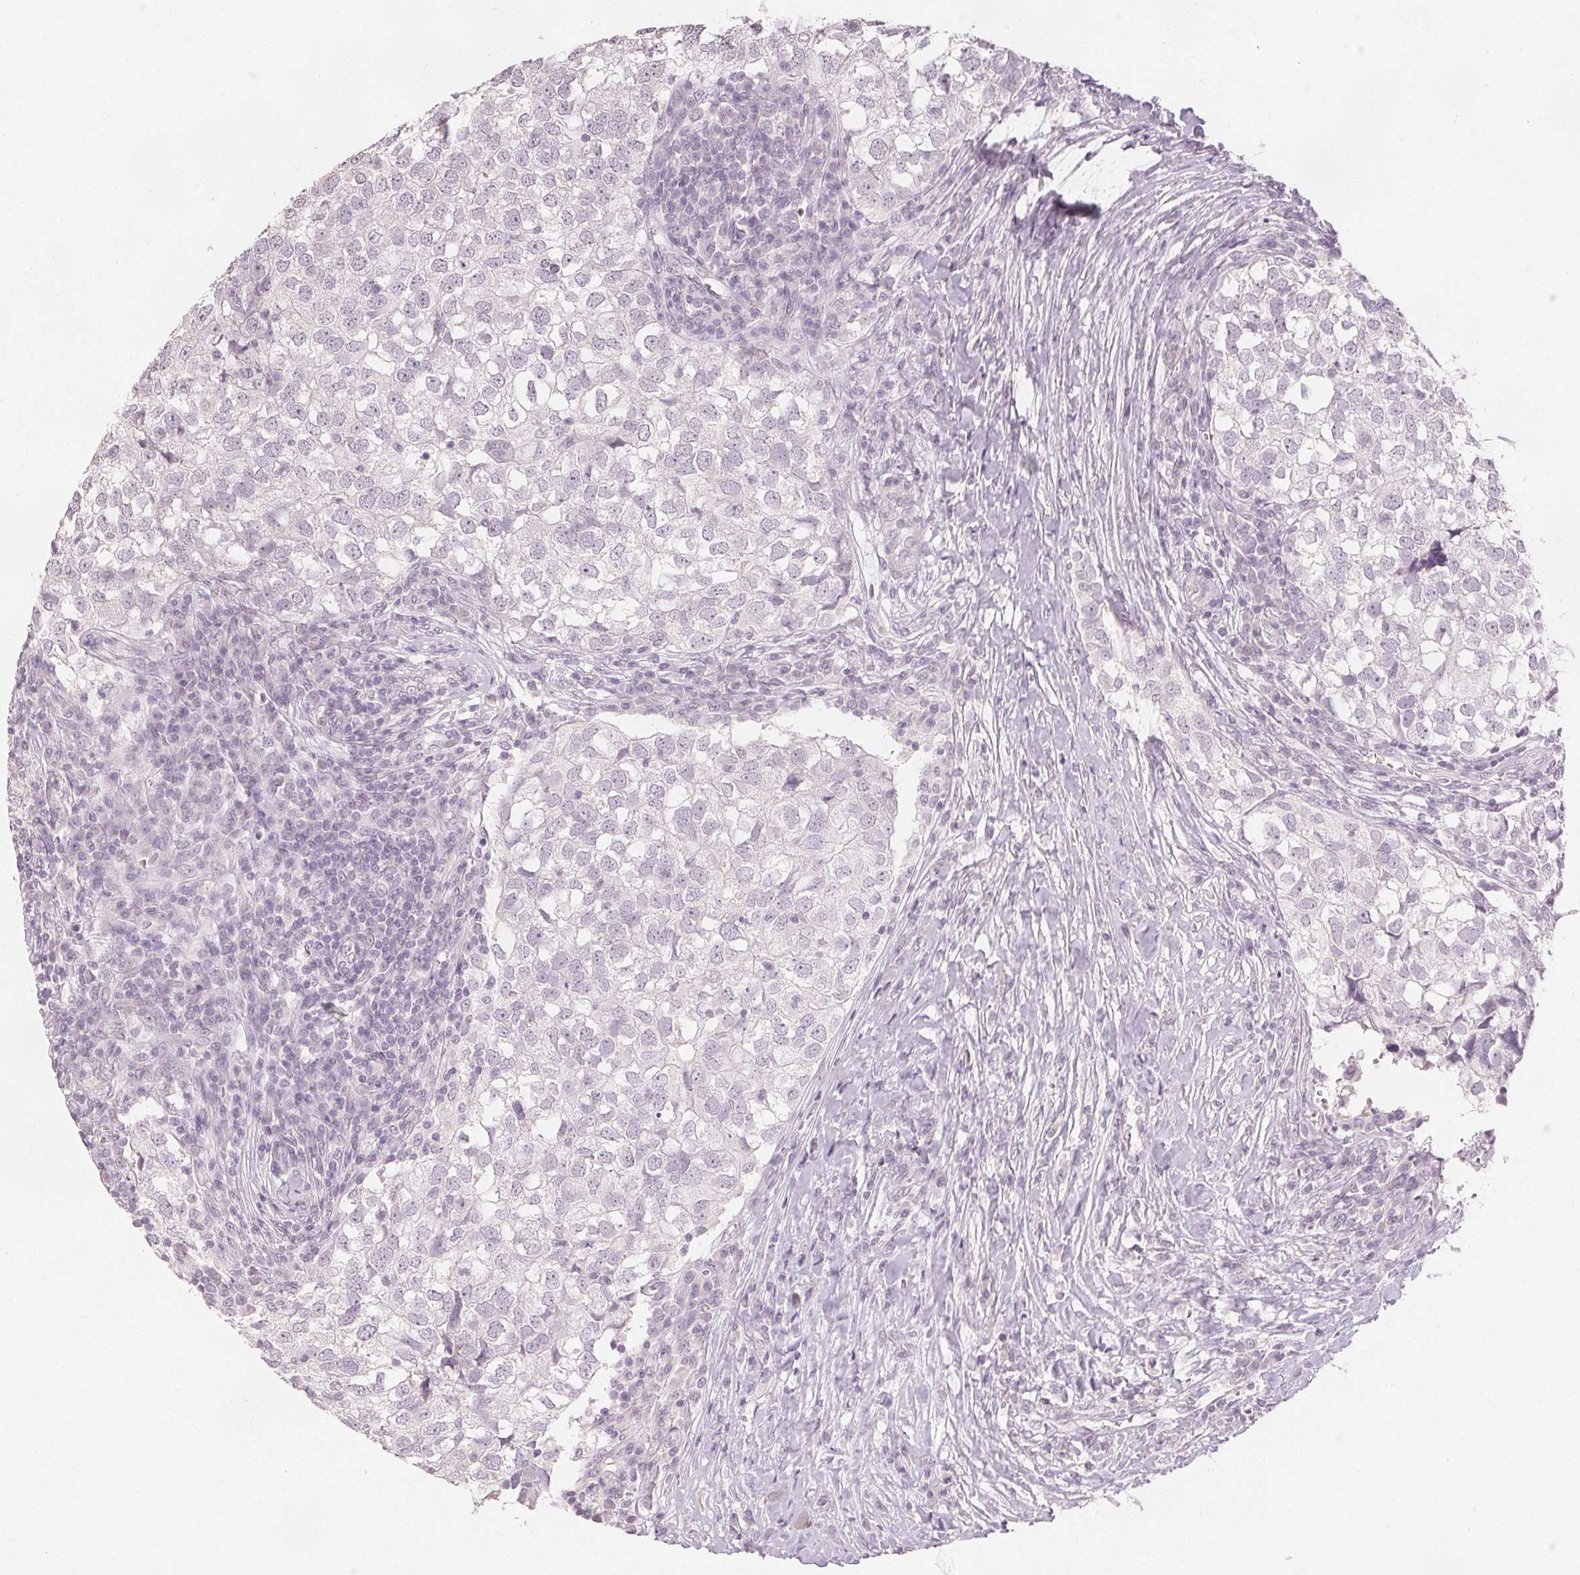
{"staining": {"intensity": "negative", "quantity": "none", "location": "none"}, "tissue": "breast cancer", "cell_type": "Tumor cells", "image_type": "cancer", "snomed": [{"axis": "morphology", "description": "Duct carcinoma"}, {"axis": "topography", "description": "Breast"}], "caption": "Tumor cells are negative for protein expression in human invasive ductal carcinoma (breast). (DAB IHC, high magnification).", "gene": "SLC27A5", "patient": {"sex": "female", "age": 30}}